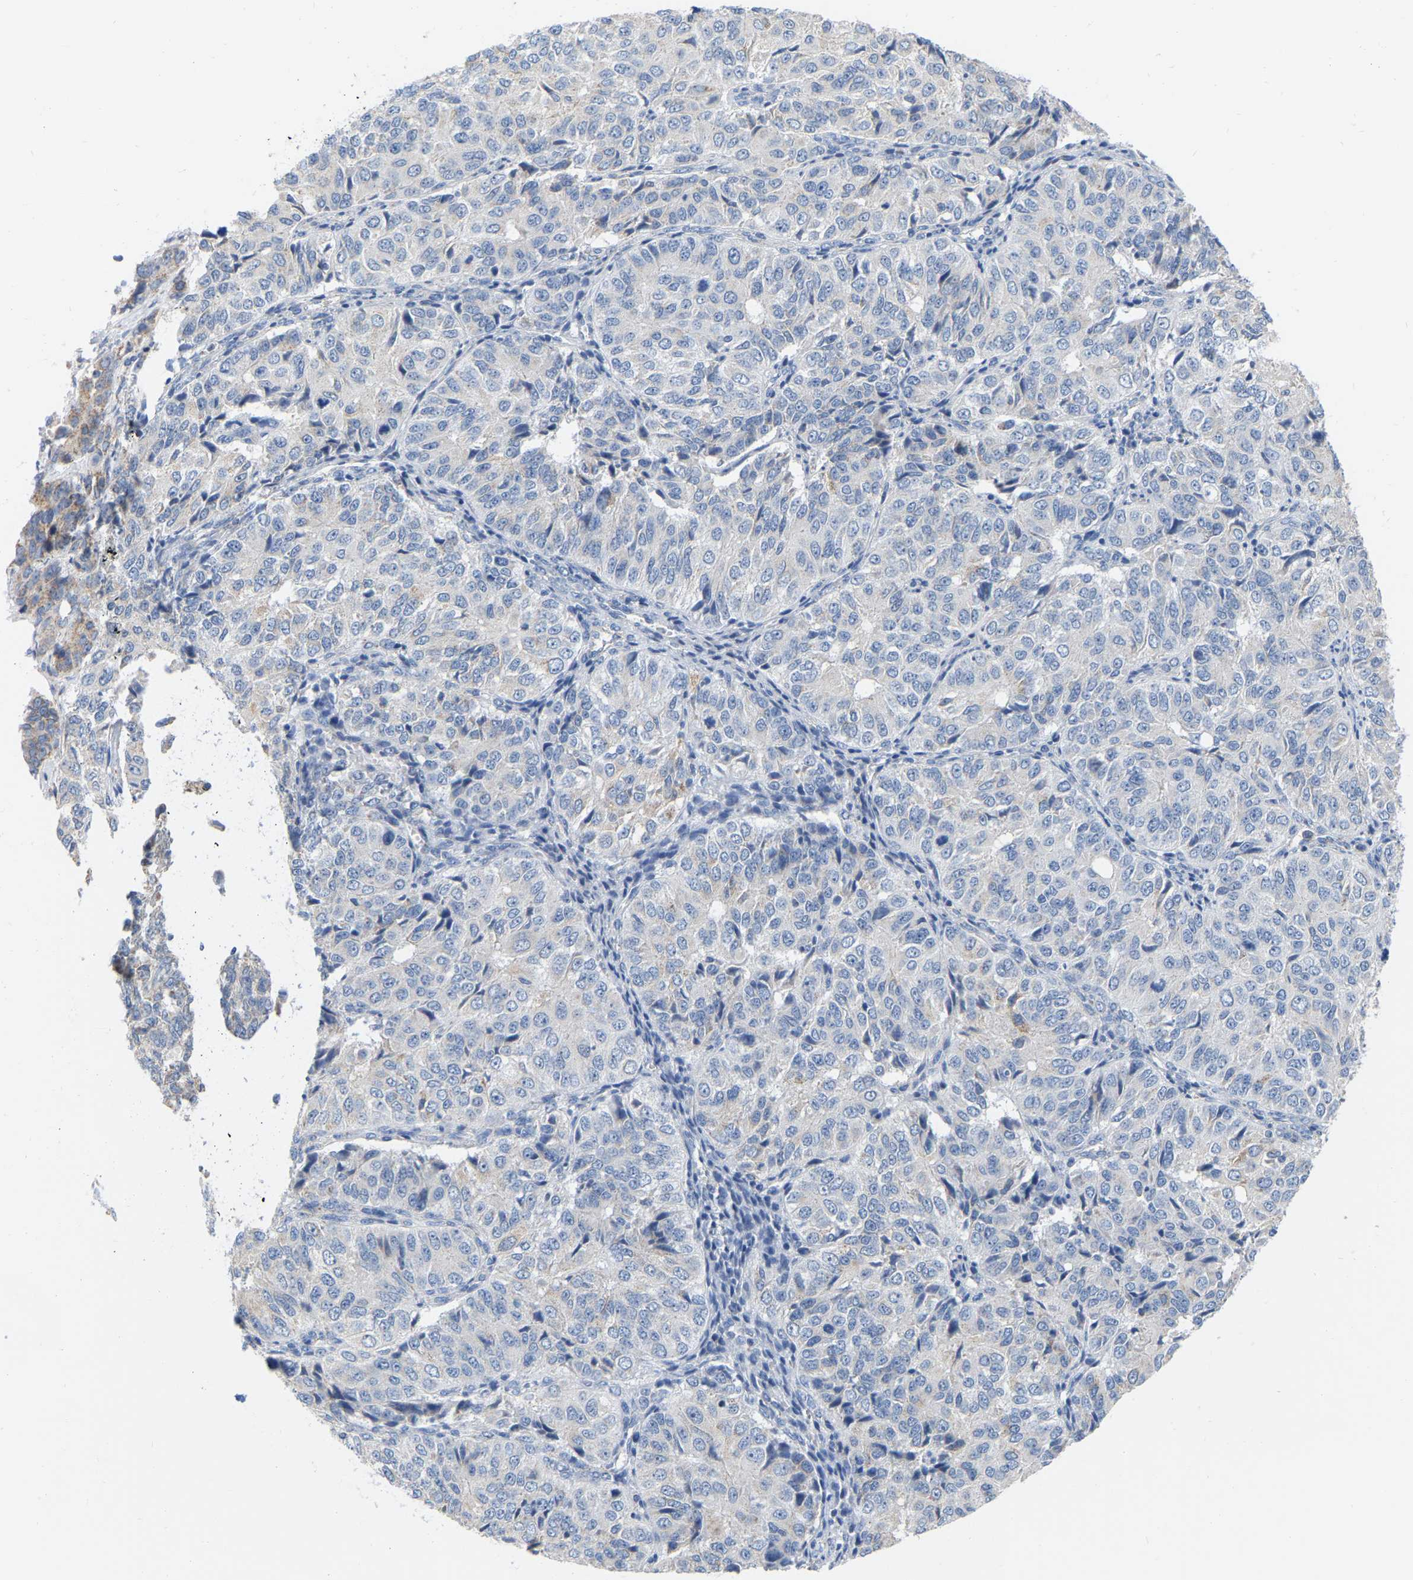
{"staining": {"intensity": "negative", "quantity": "none", "location": "none"}, "tissue": "ovarian cancer", "cell_type": "Tumor cells", "image_type": "cancer", "snomed": [{"axis": "morphology", "description": "Carcinoma, endometroid"}, {"axis": "topography", "description": "Ovary"}], "caption": "IHC of human ovarian endometroid carcinoma exhibits no expression in tumor cells.", "gene": "CBLB", "patient": {"sex": "female", "age": 51}}